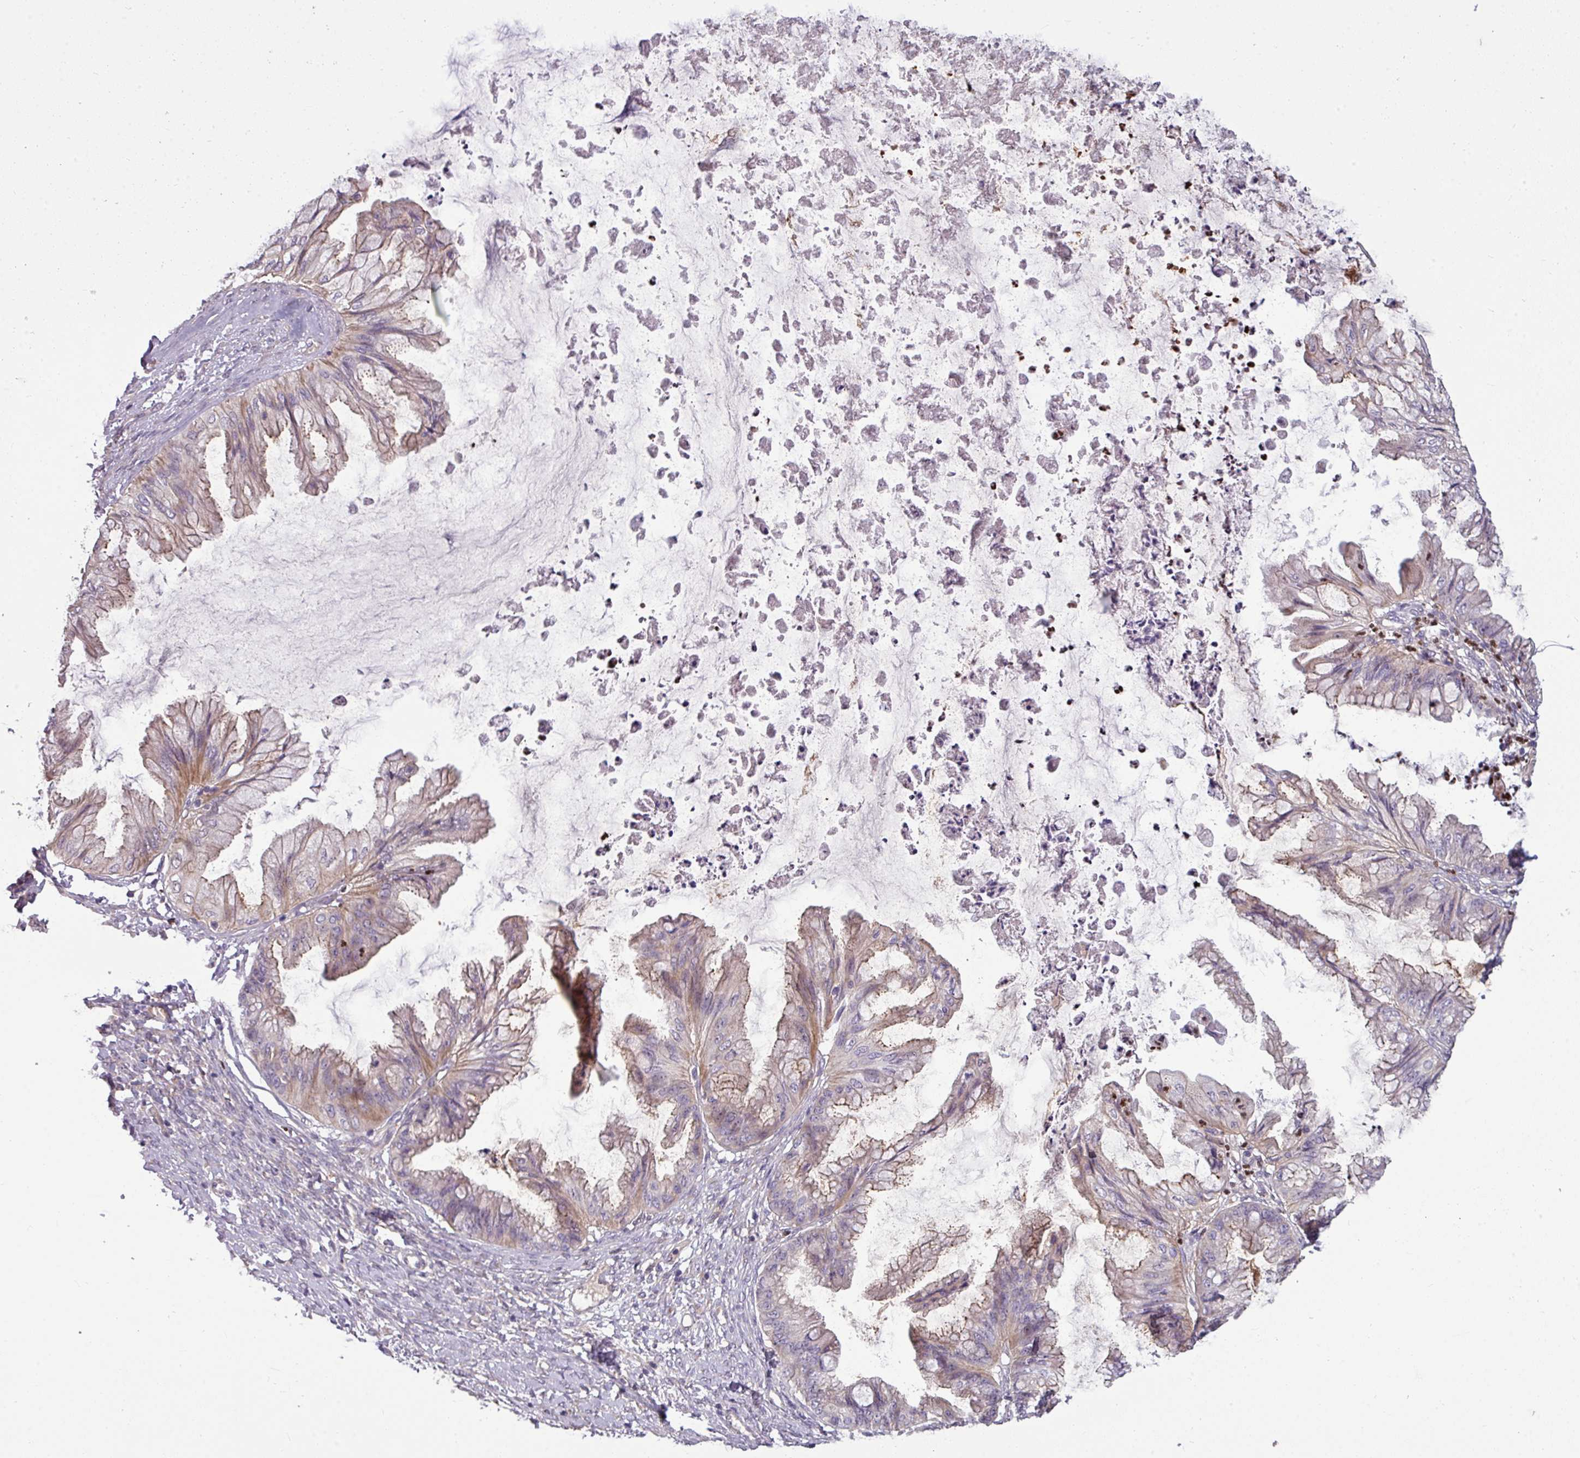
{"staining": {"intensity": "weak", "quantity": "25%-75%", "location": "cytoplasmic/membranous"}, "tissue": "ovarian cancer", "cell_type": "Tumor cells", "image_type": "cancer", "snomed": [{"axis": "morphology", "description": "Cystadenocarcinoma, mucinous, NOS"}, {"axis": "topography", "description": "Ovary"}], "caption": "Immunohistochemistry staining of ovarian cancer, which demonstrates low levels of weak cytoplasmic/membranous staining in approximately 25%-75% of tumor cells indicating weak cytoplasmic/membranous protein expression. The staining was performed using DAB (3,3'-diaminobenzidine) (brown) for protein detection and nuclei were counterstained in hematoxylin (blue).", "gene": "PAPLN", "patient": {"sex": "female", "age": 35}}